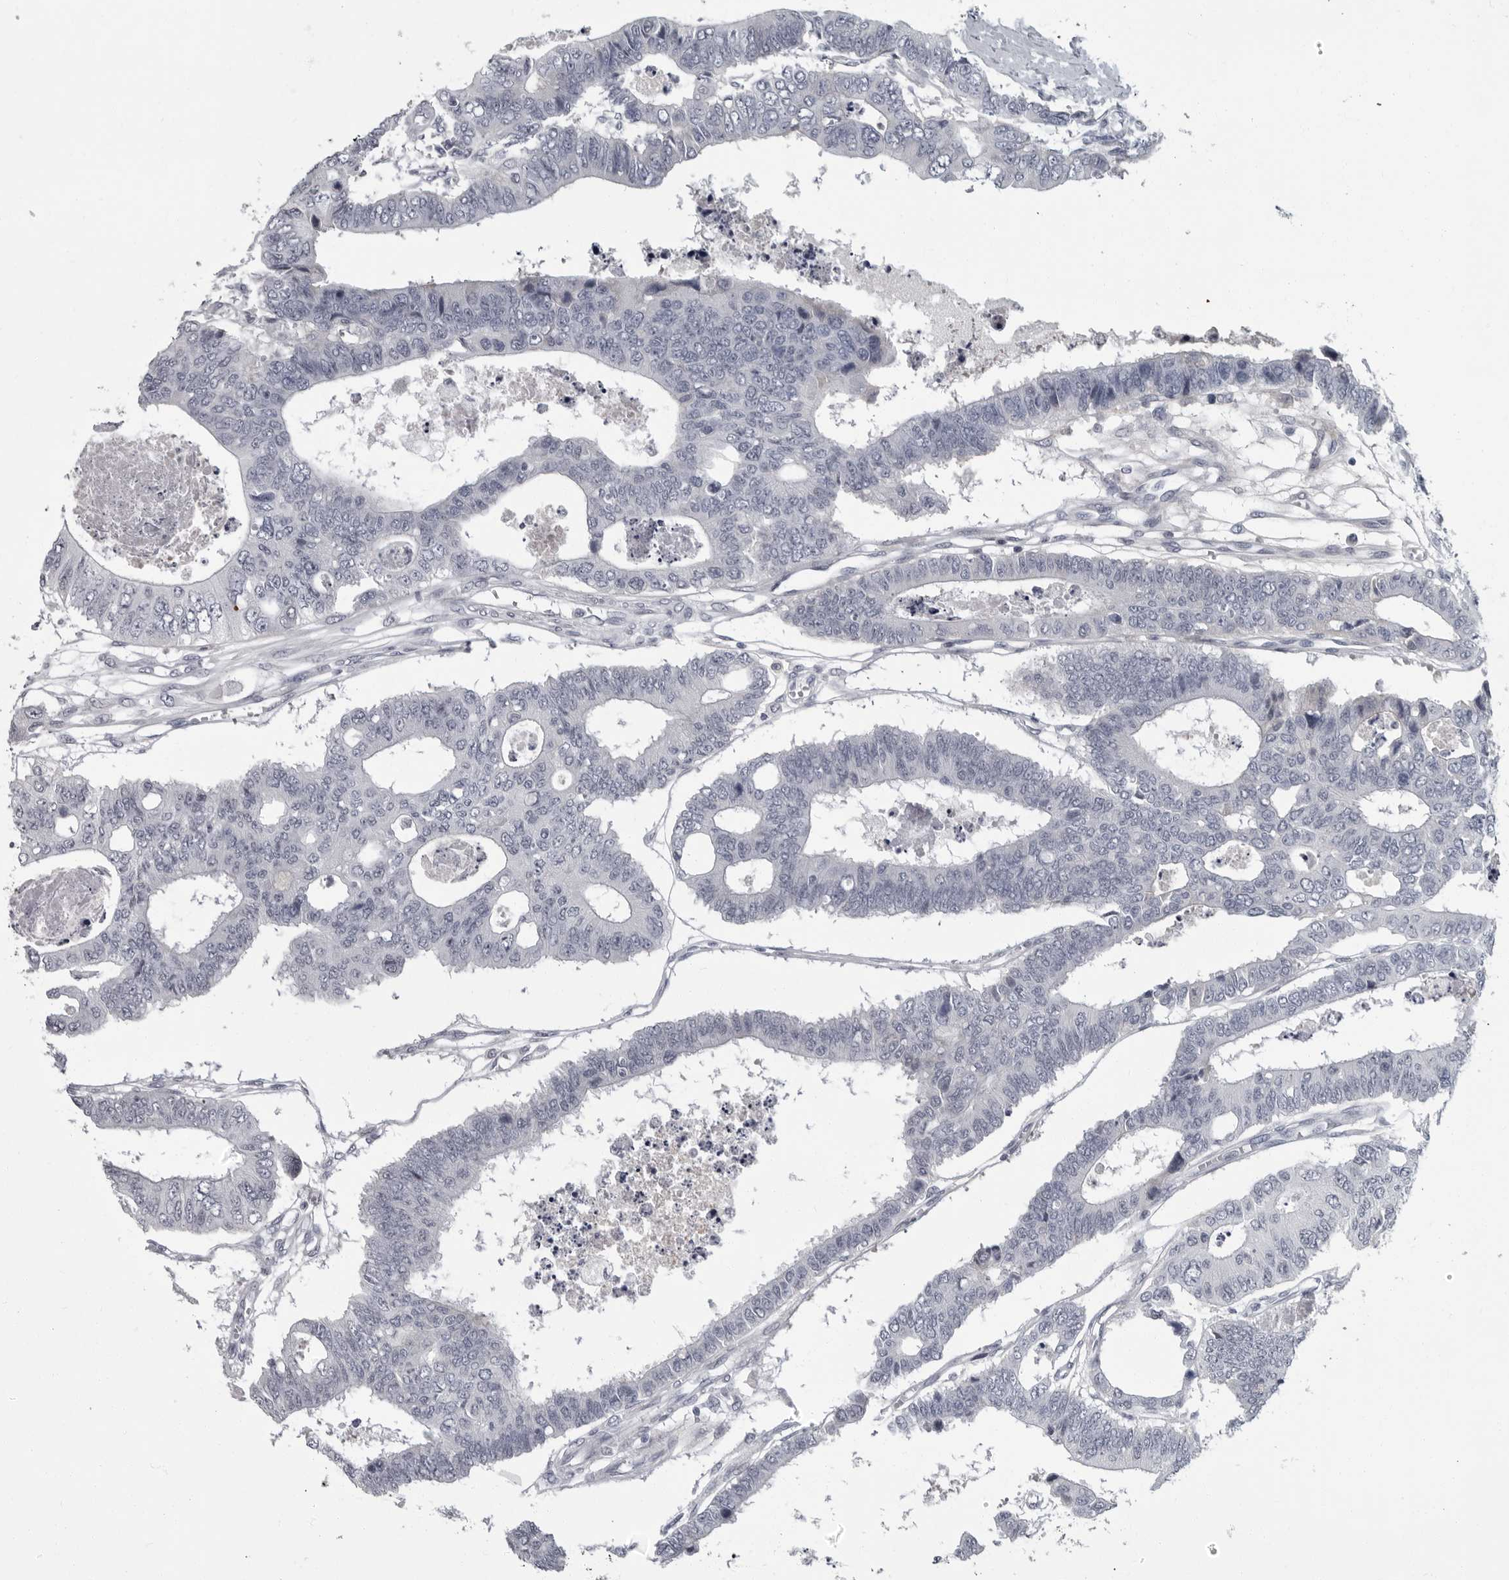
{"staining": {"intensity": "negative", "quantity": "none", "location": "none"}, "tissue": "colorectal cancer", "cell_type": "Tumor cells", "image_type": "cancer", "snomed": [{"axis": "morphology", "description": "Adenocarcinoma, NOS"}, {"axis": "topography", "description": "Rectum"}], "caption": "Micrograph shows no significant protein expression in tumor cells of colorectal cancer (adenocarcinoma).", "gene": "SLC25A39", "patient": {"sex": "male", "age": 84}}